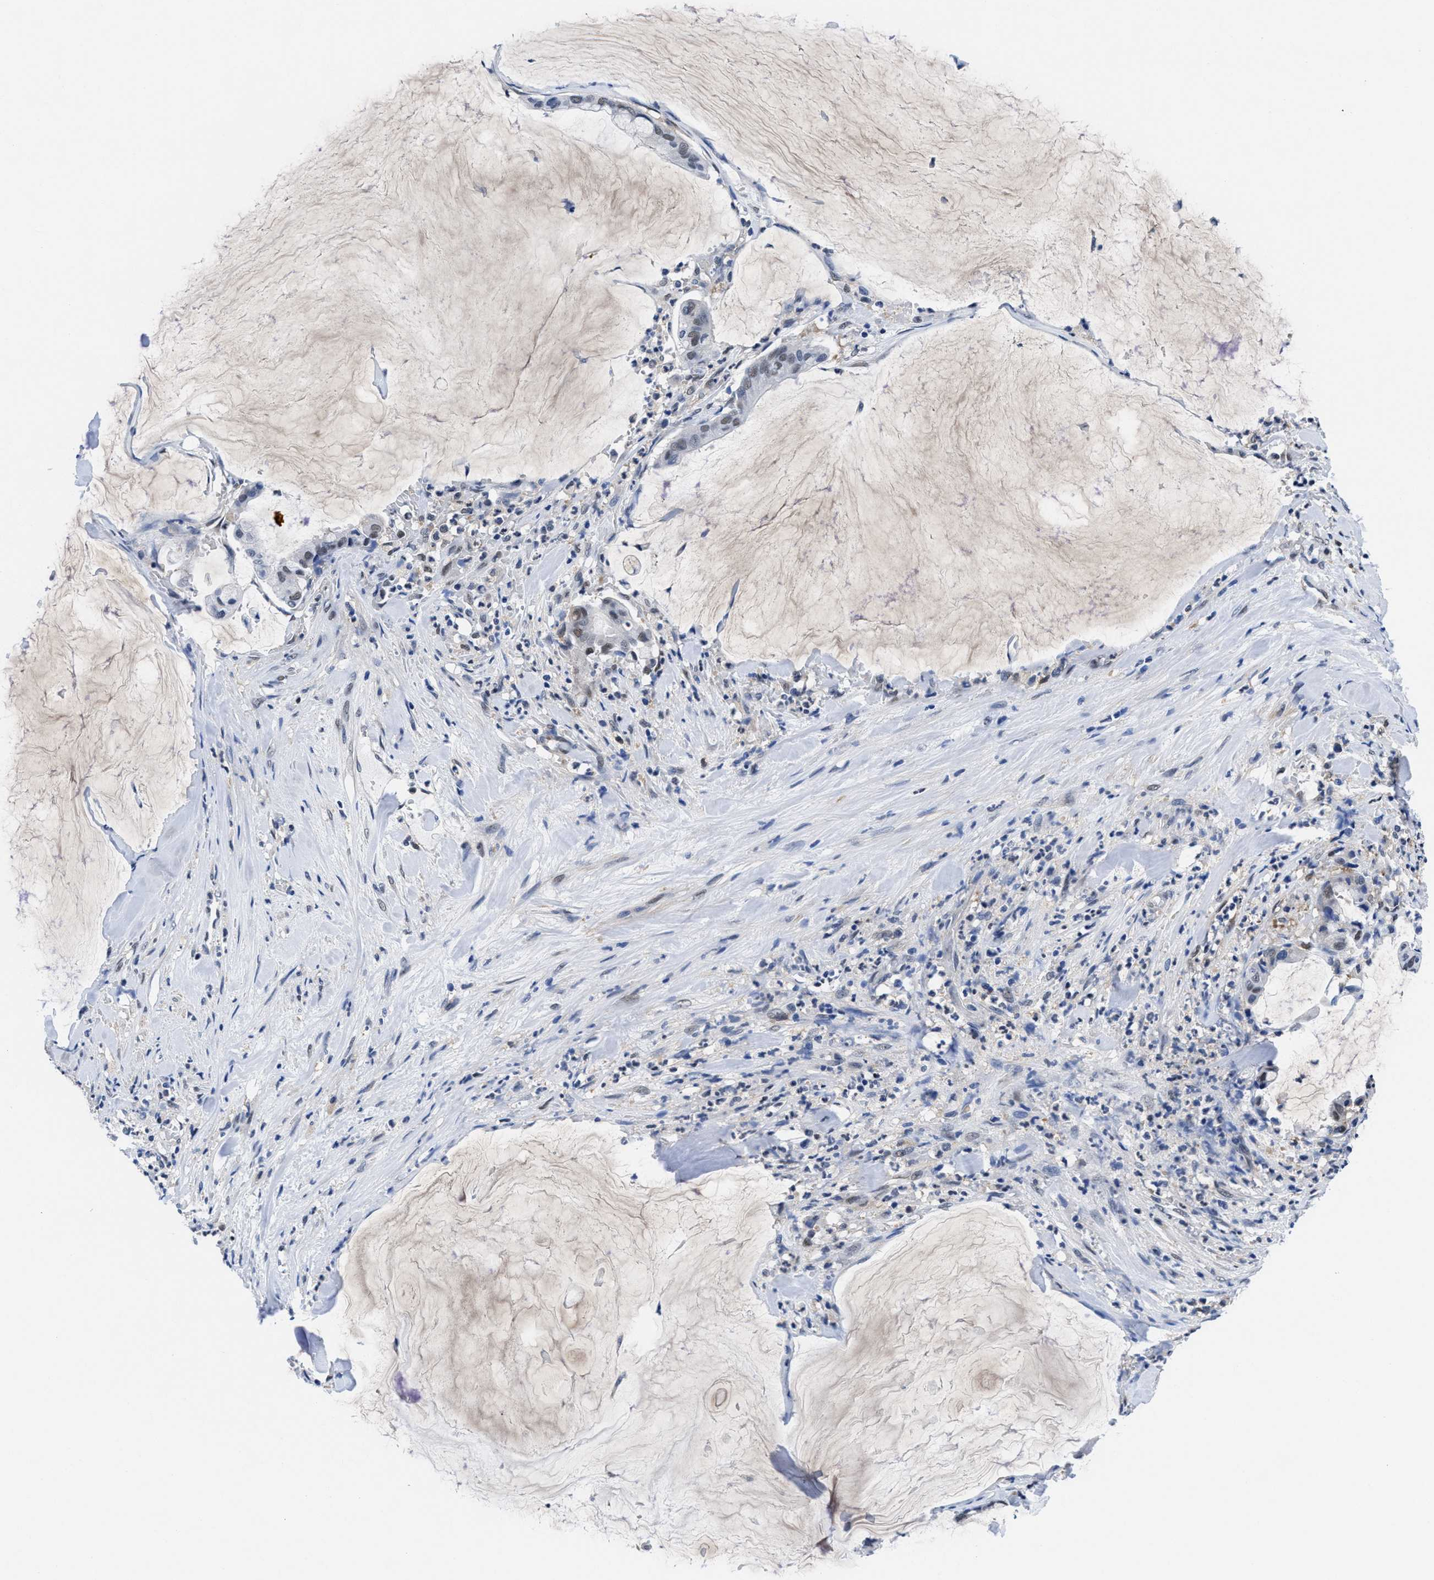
{"staining": {"intensity": "moderate", "quantity": "<25%", "location": "nuclear"}, "tissue": "pancreatic cancer", "cell_type": "Tumor cells", "image_type": "cancer", "snomed": [{"axis": "morphology", "description": "Adenocarcinoma, NOS"}, {"axis": "topography", "description": "Pancreas"}], "caption": "A high-resolution image shows immunohistochemistry (IHC) staining of adenocarcinoma (pancreatic), which displays moderate nuclear staining in approximately <25% of tumor cells.", "gene": "ACLY", "patient": {"sex": "male", "age": 41}}